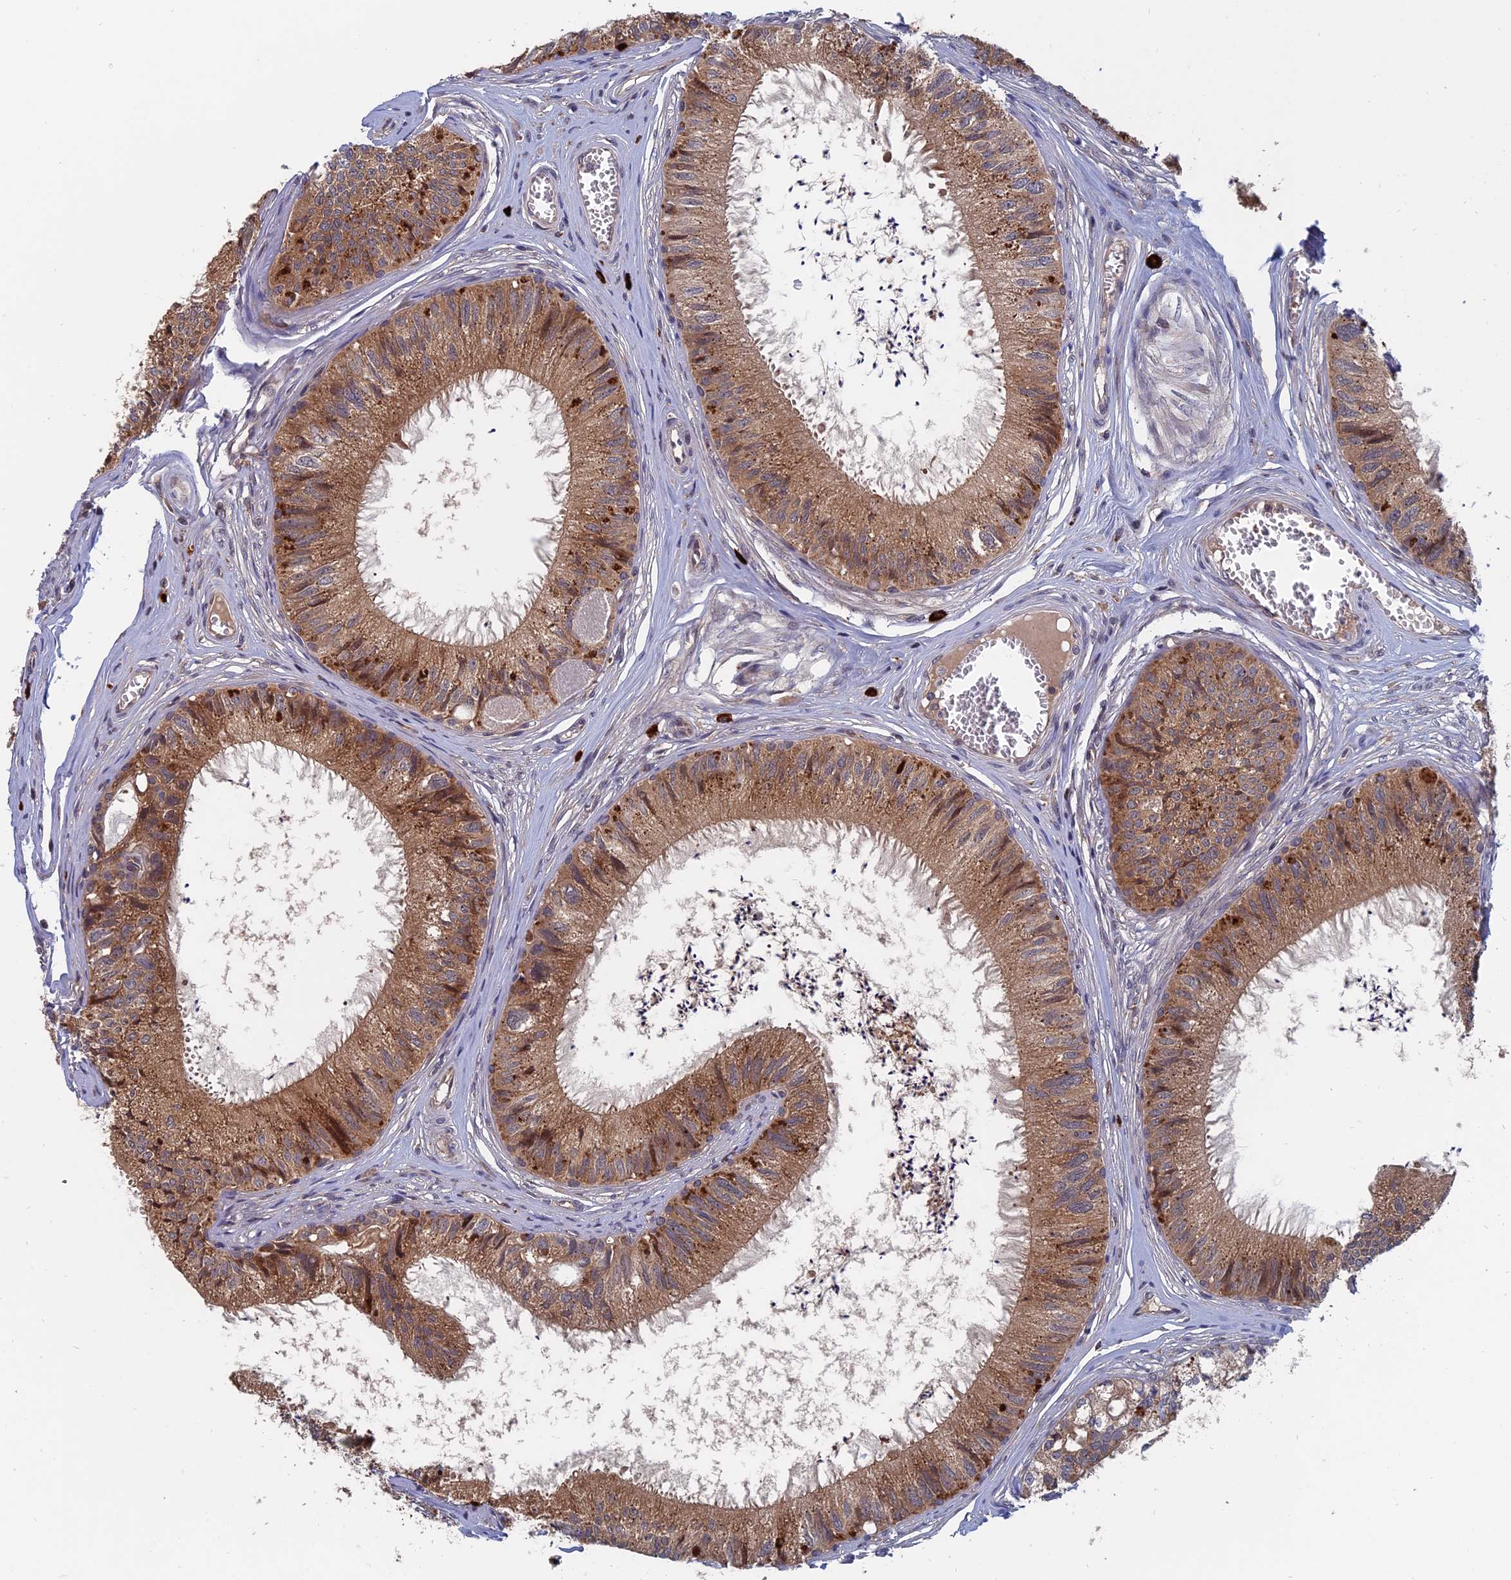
{"staining": {"intensity": "moderate", "quantity": ">75%", "location": "cytoplasmic/membranous"}, "tissue": "epididymis", "cell_type": "Glandular cells", "image_type": "normal", "snomed": [{"axis": "morphology", "description": "Normal tissue, NOS"}, {"axis": "topography", "description": "Epididymis"}], "caption": "IHC (DAB (3,3'-diaminobenzidine)) staining of benign human epididymis demonstrates moderate cytoplasmic/membranous protein staining in about >75% of glandular cells.", "gene": "TRAPPC2L", "patient": {"sex": "male", "age": 79}}